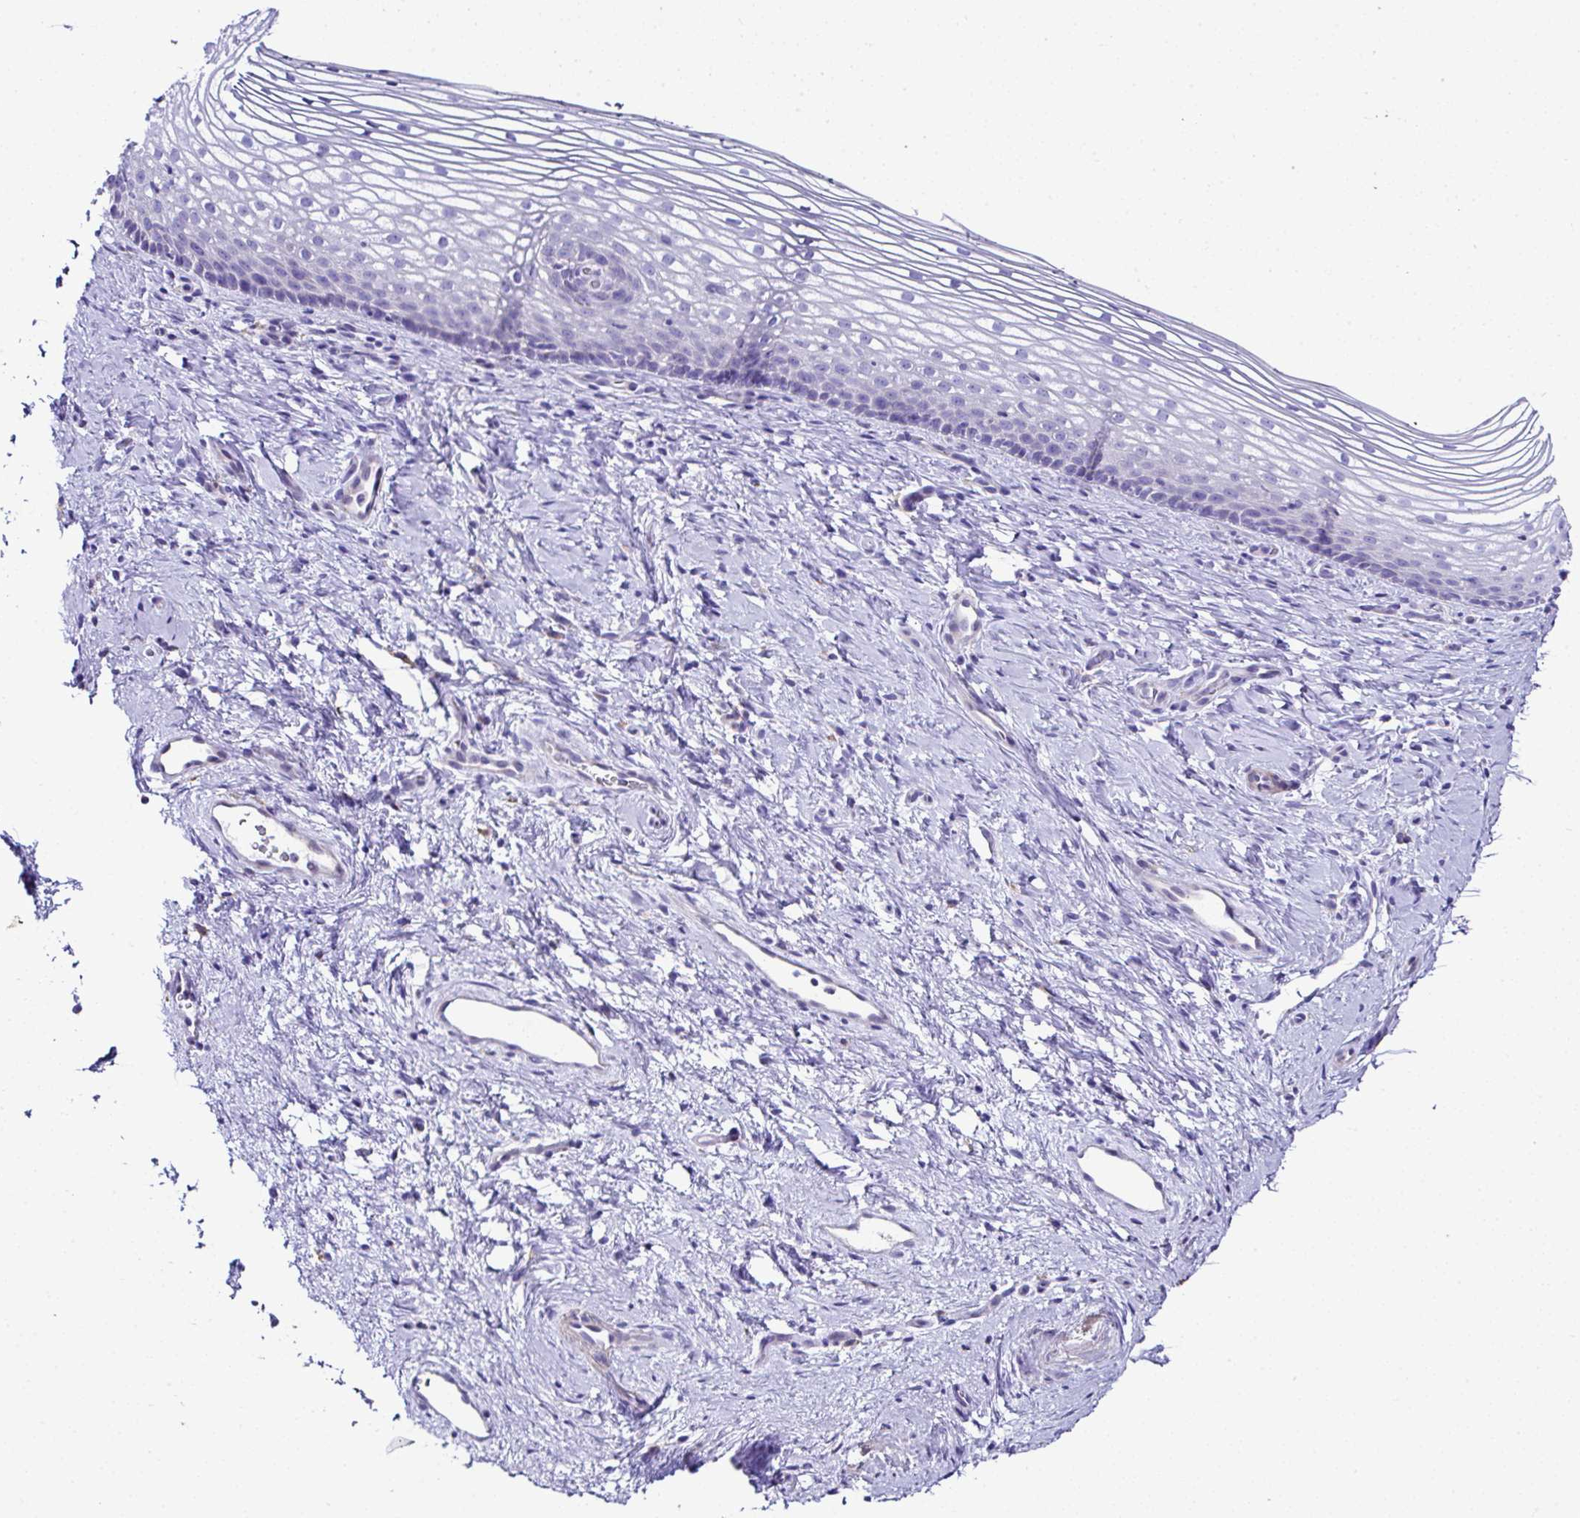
{"staining": {"intensity": "negative", "quantity": "none", "location": "none"}, "tissue": "vagina", "cell_type": "Squamous epithelial cells", "image_type": "normal", "snomed": [{"axis": "morphology", "description": "Normal tissue, NOS"}, {"axis": "topography", "description": "Vagina"}], "caption": "This is an IHC photomicrograph of unremarkable vagina. There is no staining in squamous epithelial cells.", "gene": "OR4P4", "patient": {"sex": "female", "age": 51}}